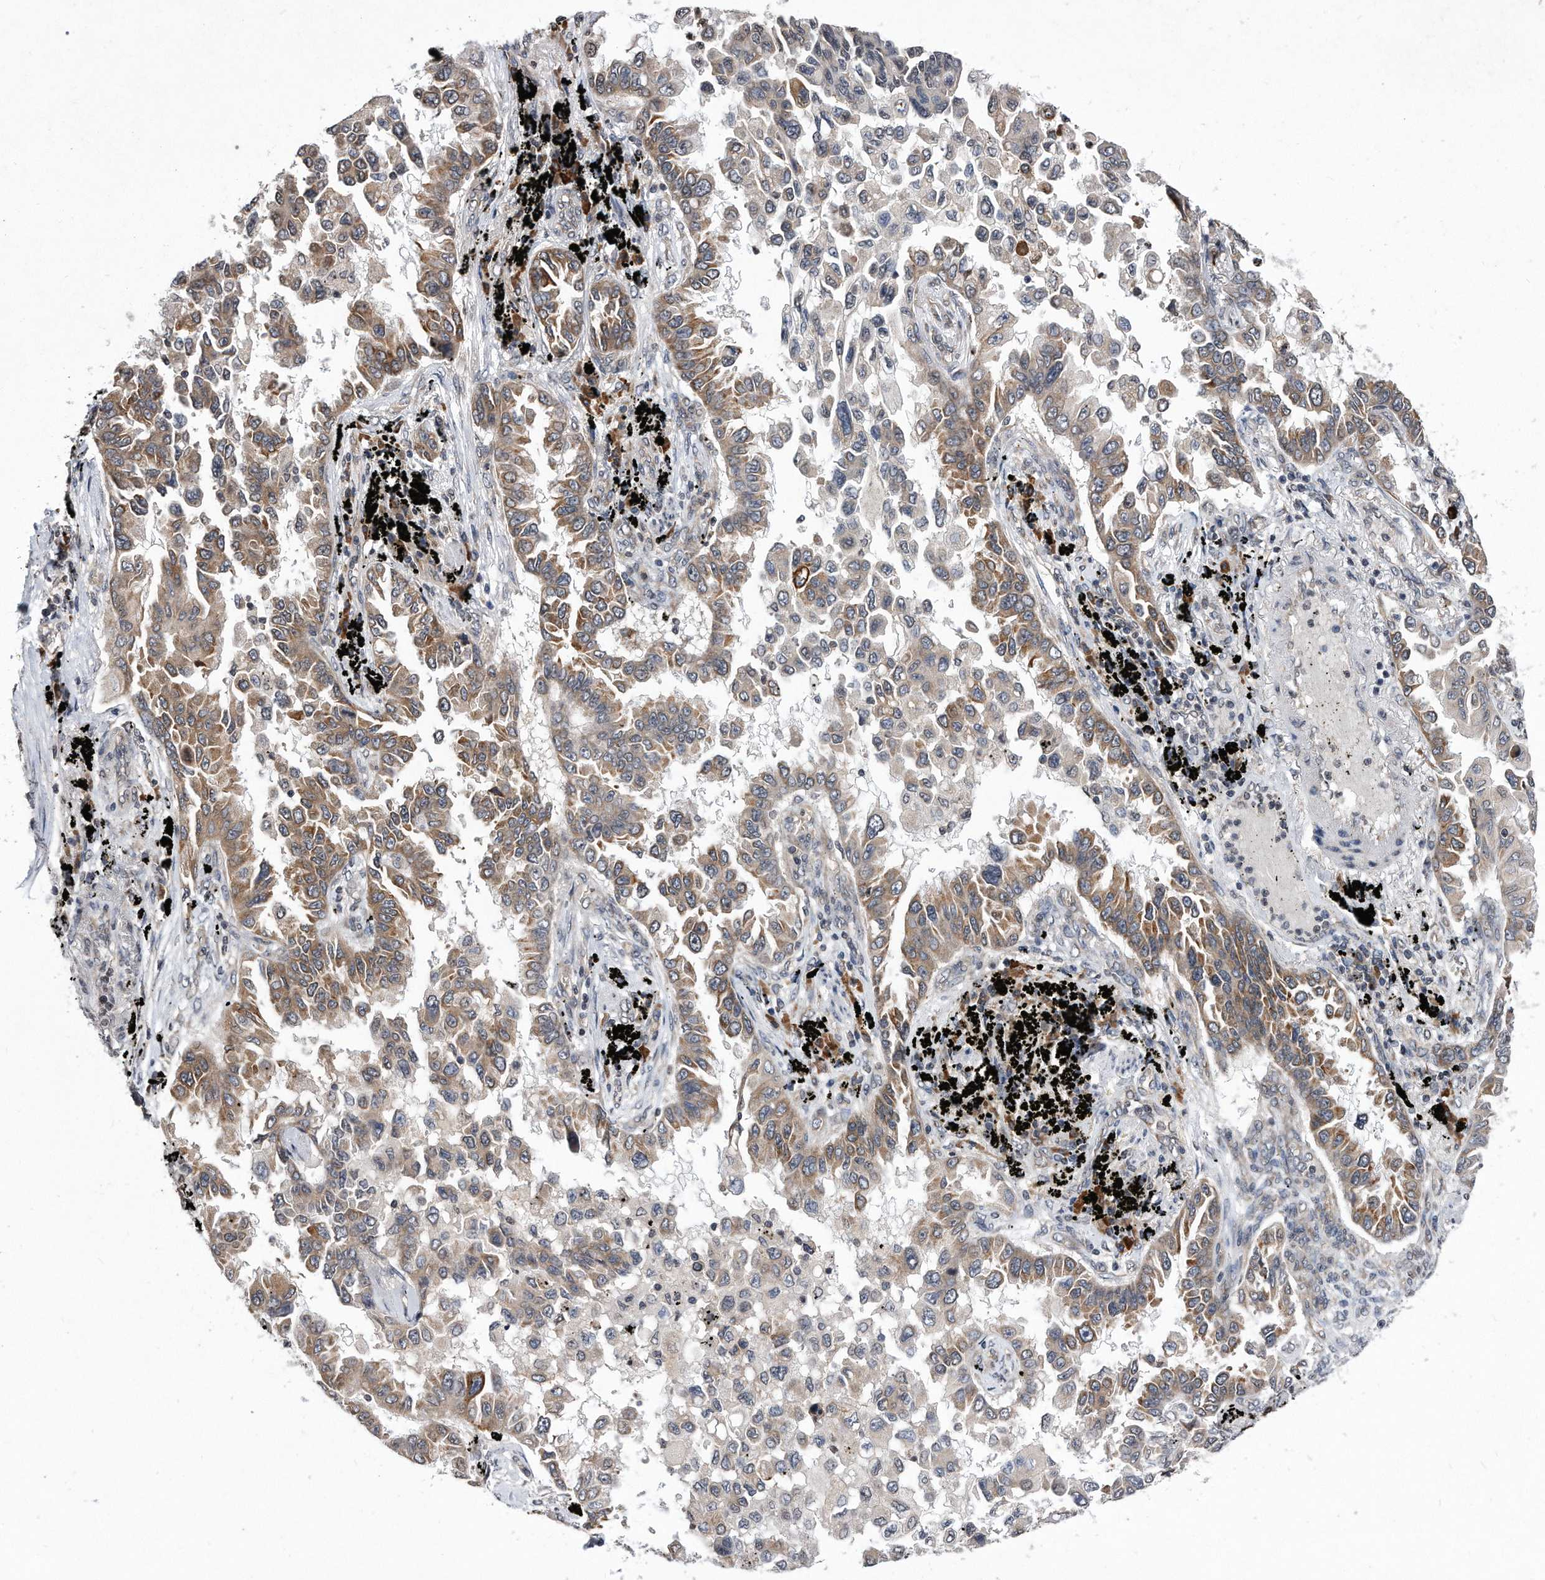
{"staining": {"intensity": "moderate", "quantity": ">75%", "location": "cytoplasmic/membranous"}, "tissue": "lung cancer", "cell_type": "Tumor cells", "image_type": "cancer", "snomed": [{"axis": "morphology", "description": "Adenocarcinoma, NOS"}, {"axis": "topography", "description": "Lung"}], "caption": "Human lung adenocarcinoma stained for a protein (brown) displays moderate cytoplasmic/membranous positive positivity in approximately >75% of tumor cells.", "gene": "DAB1", "patient": {"sex": "female", "age": 67}}